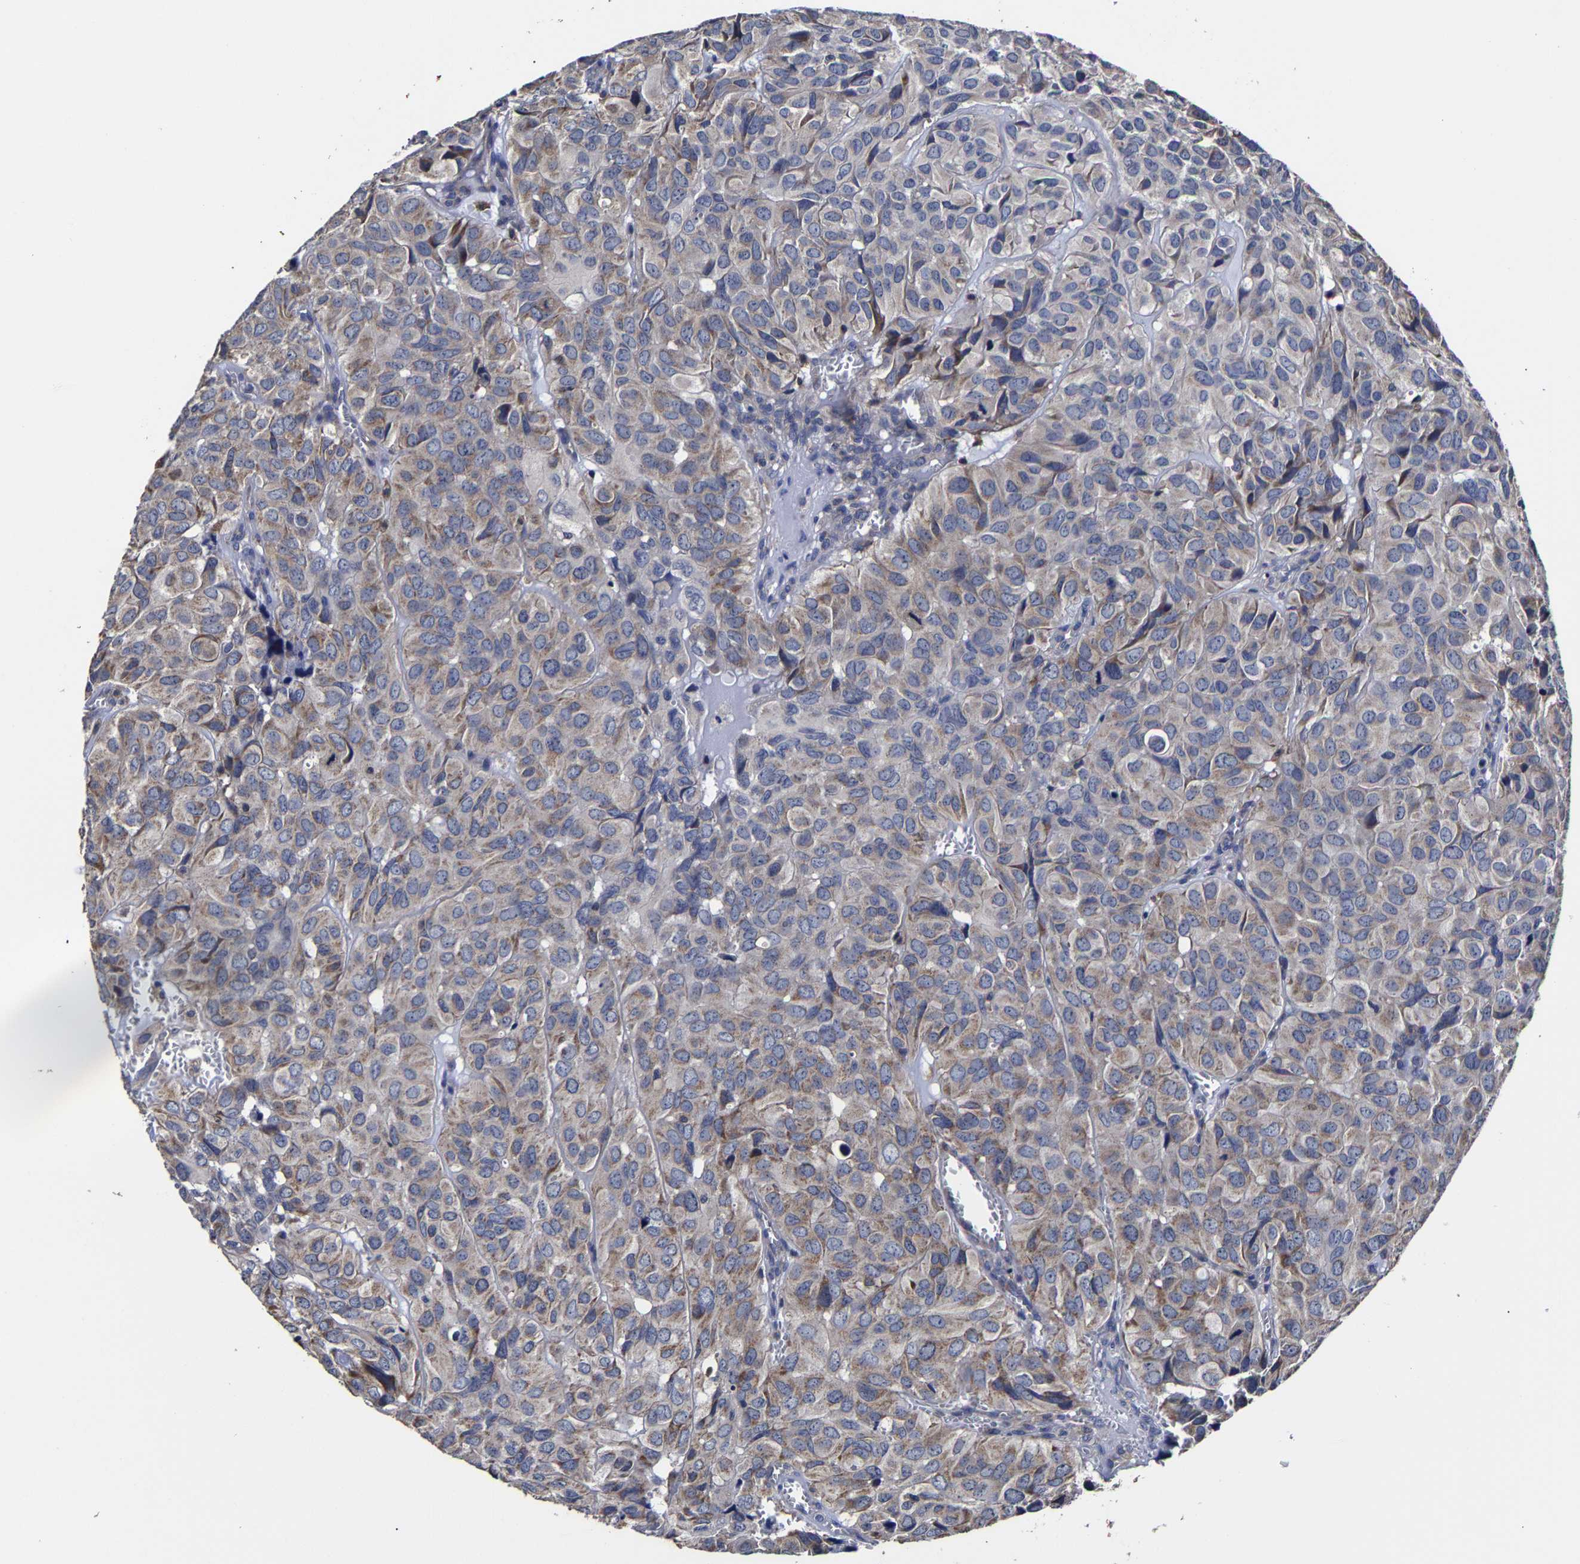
{"staining": {"intensity": "moderate", "quantity": "25%-75%", "location": "cytoplasmic/membranous"}, "tissue": "head and neck cancer", "cell_type": "Tumor cells", "image_type": "cancer", "snomed": [{"axis": "morphology", "description": "Adenocarcinoma, NOS"}, {"axis": "topography", "description": "Salivary gland, NOS"}, {"axis": "topography", "description": "Head-Neck"}], "caption": "Head and neck cancer stained with immunohistochemistry (IHC) demonstrates moderate cytoplasmic/membranous staining in approximately 25%-75% of tumor cells. The protein of interest is shown in brown color, while the nuclei are stained blue.", "gene": "AASS", "patient": {"sex": "female", "age": 76}}